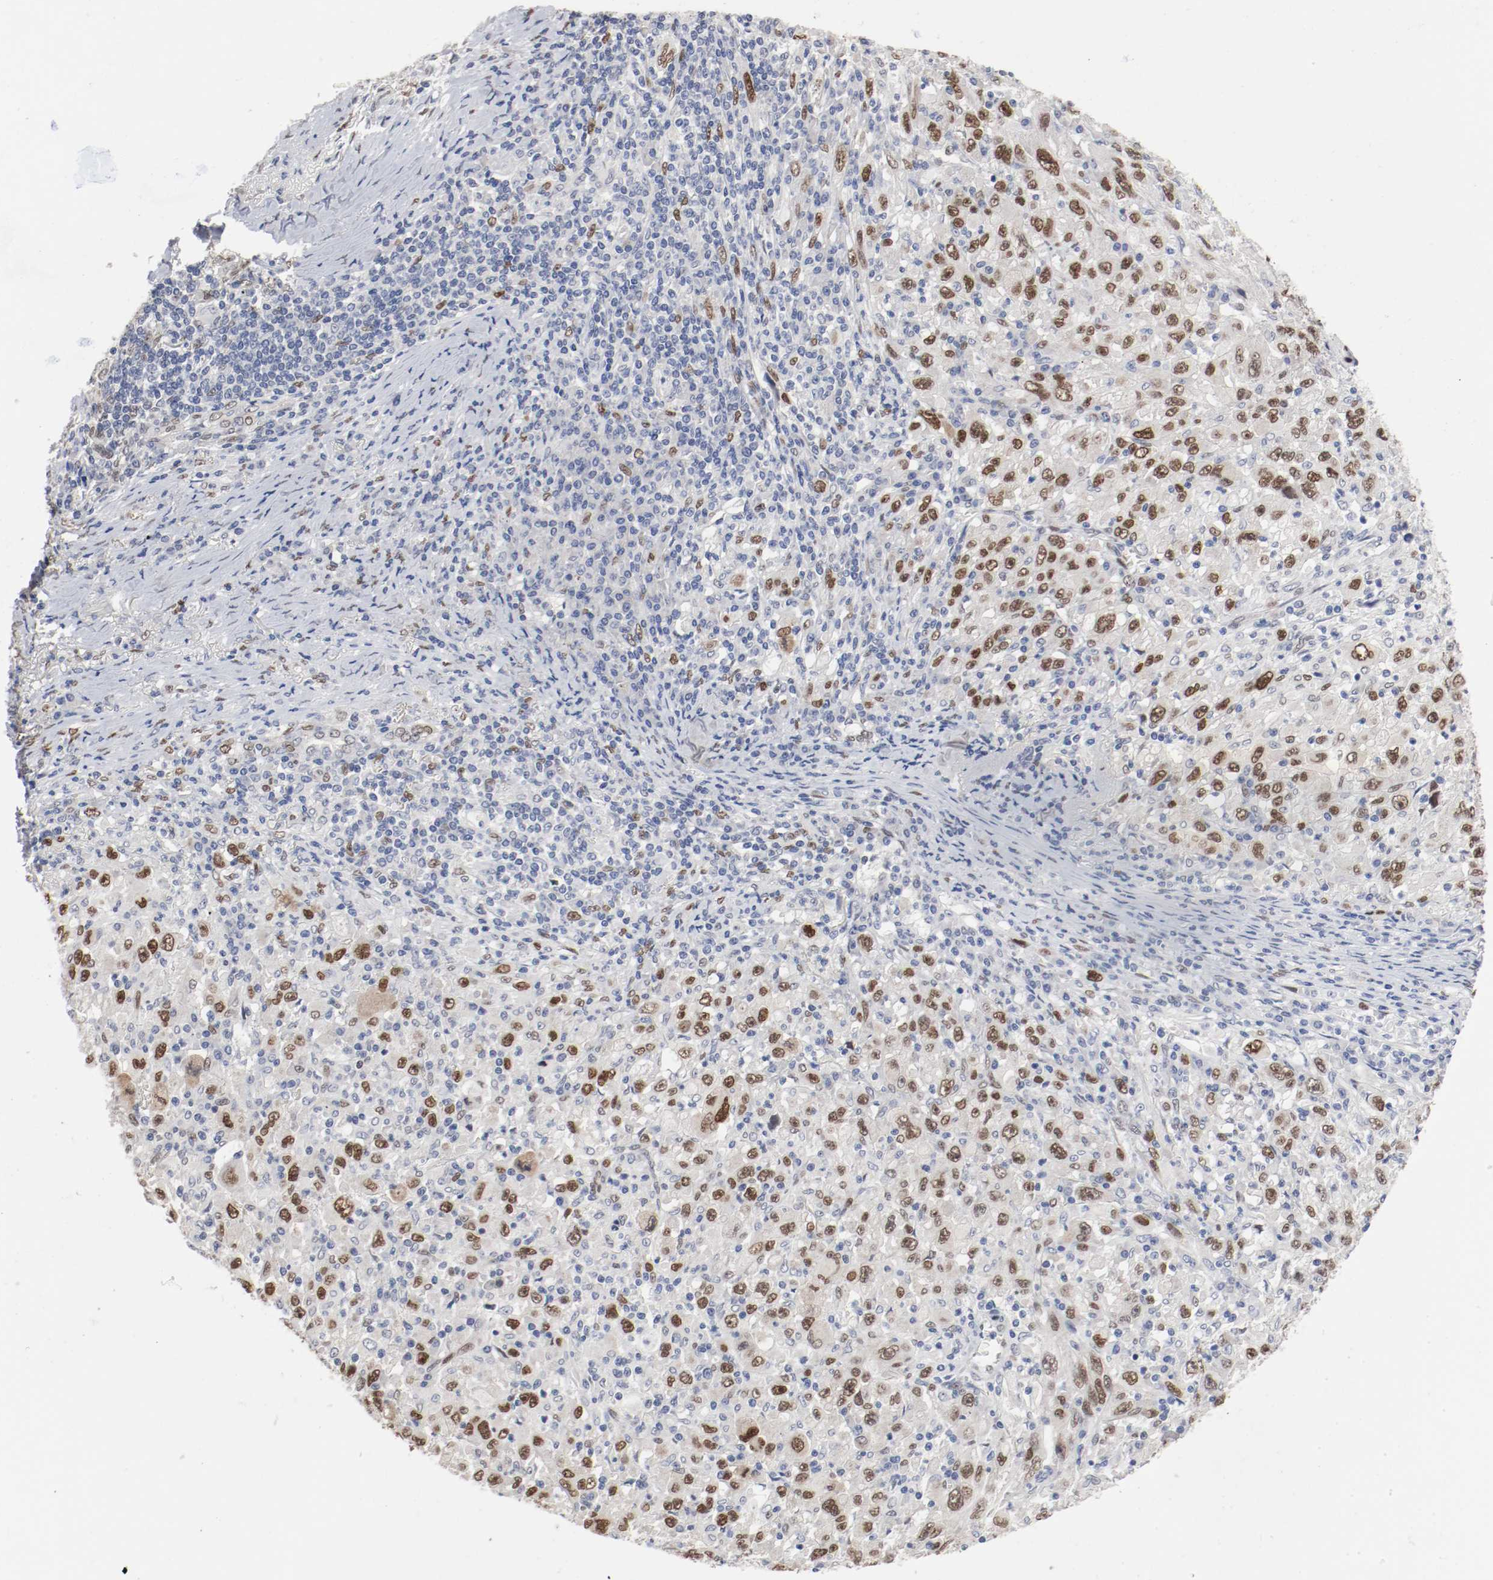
{"staining": {"intensity": "strong", "quantity": ">75%", "location": "nuclear"}, "tissue": "melanoma", "cell_type": "Tumor cells", "image_type": "cancer", "snomed": [{"axis": "morphology", "description": "Malignant melanoma, Metastatic site"}, {"axis": "topography", "description": "Skin"}], "caption": "Immunohistochemical staining of melanoma shows high levels of strong nuclear positivity in about >75% of tumor cells.", "gene": "FOSL2", "patient": {"sex": "female", "age": 56}}